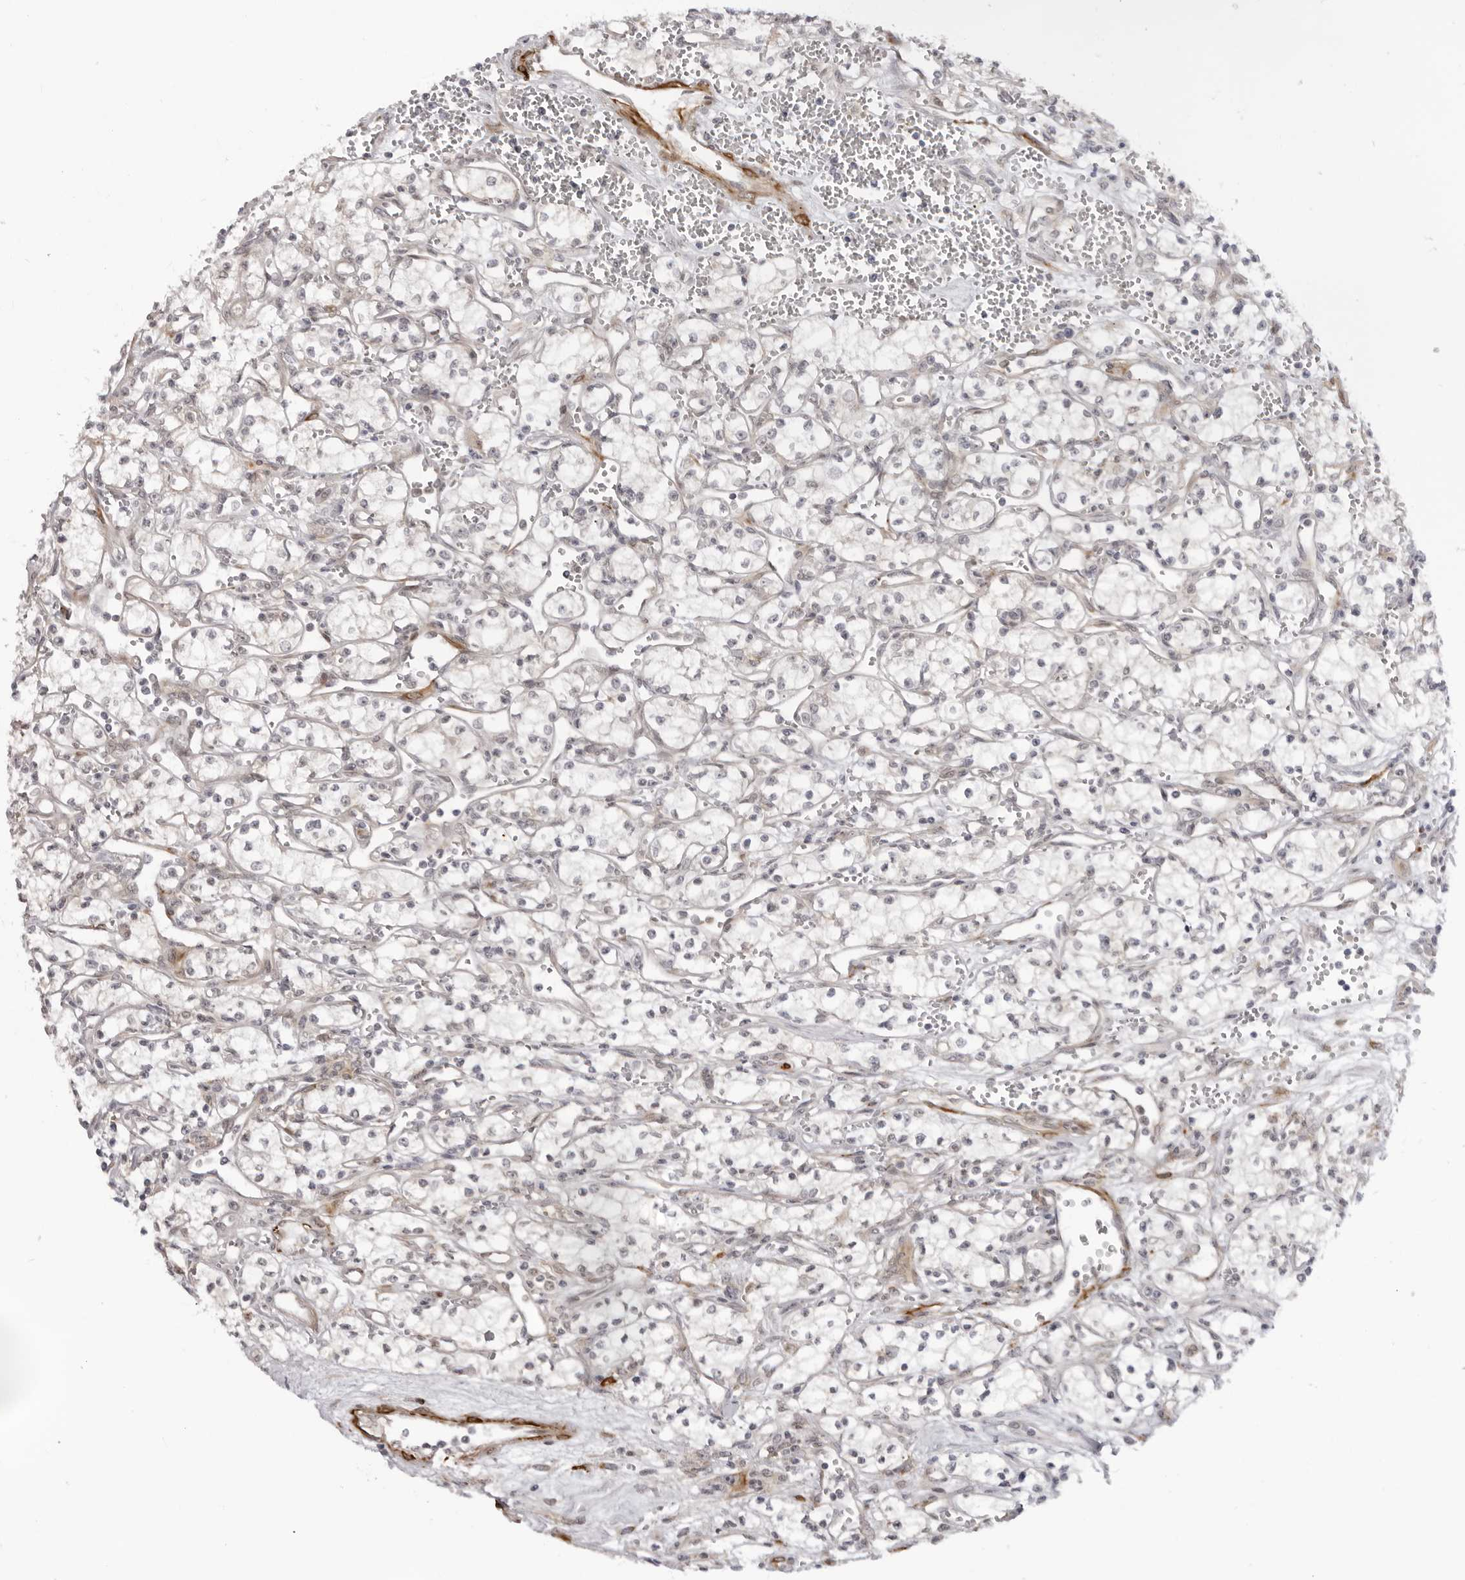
{"staining": {"intensity": "negative", "quantity": "none", "location": "none"}, "tissue": "renal cancer", "cell_type": "Tumor cells", "image_type": "cancer", "snomed": [{"axis": "morphology", "description": "Adenocarcinoma, NOS"}, {"axis": "topography", "description": "Kidney"}], "caption": "Renal cancer was stained to show a protein in brown. There is no significant expression in tumor cells.", "gene": "SRGAP2", "patient": {"sex": "male", "age": 59}}